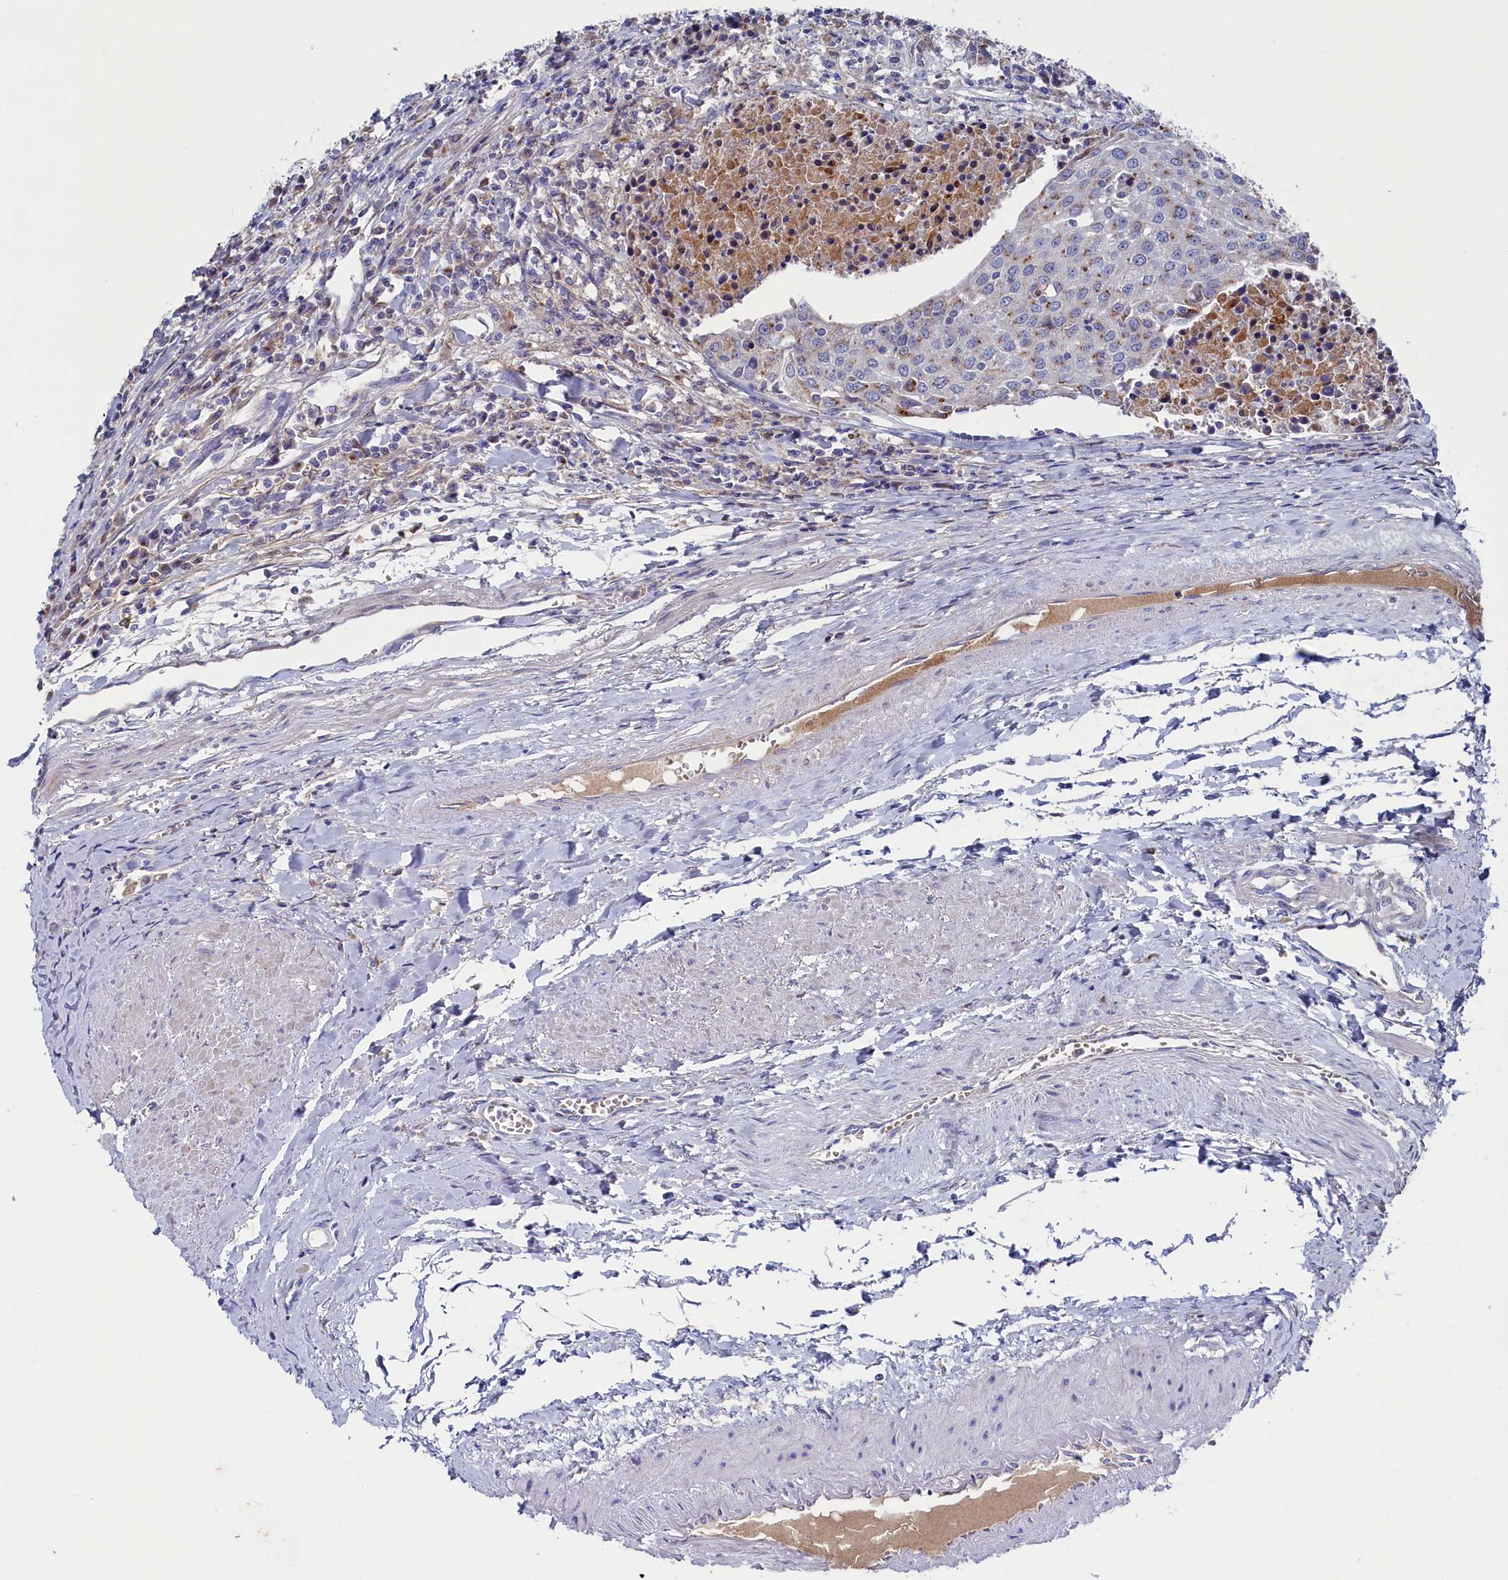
{"staining": {"intensity": "negative", "quantity": "none", "location": "none"}, "tissue": "urothelial cancer", "cell_type": "Tumor cells", "image_type": "cancer", "snomed": [{"axis": "morphology", "description": "Urothelial carcinoma, High grade"}, {"axis": "topography", "description": "Urinary bladder"}], "caption": "Tumor cells are negative for brown protein staining in high-grade urothelial carcinoma.", "gene": "GPR108", "patient": {"sex": "female", "age": 85}}